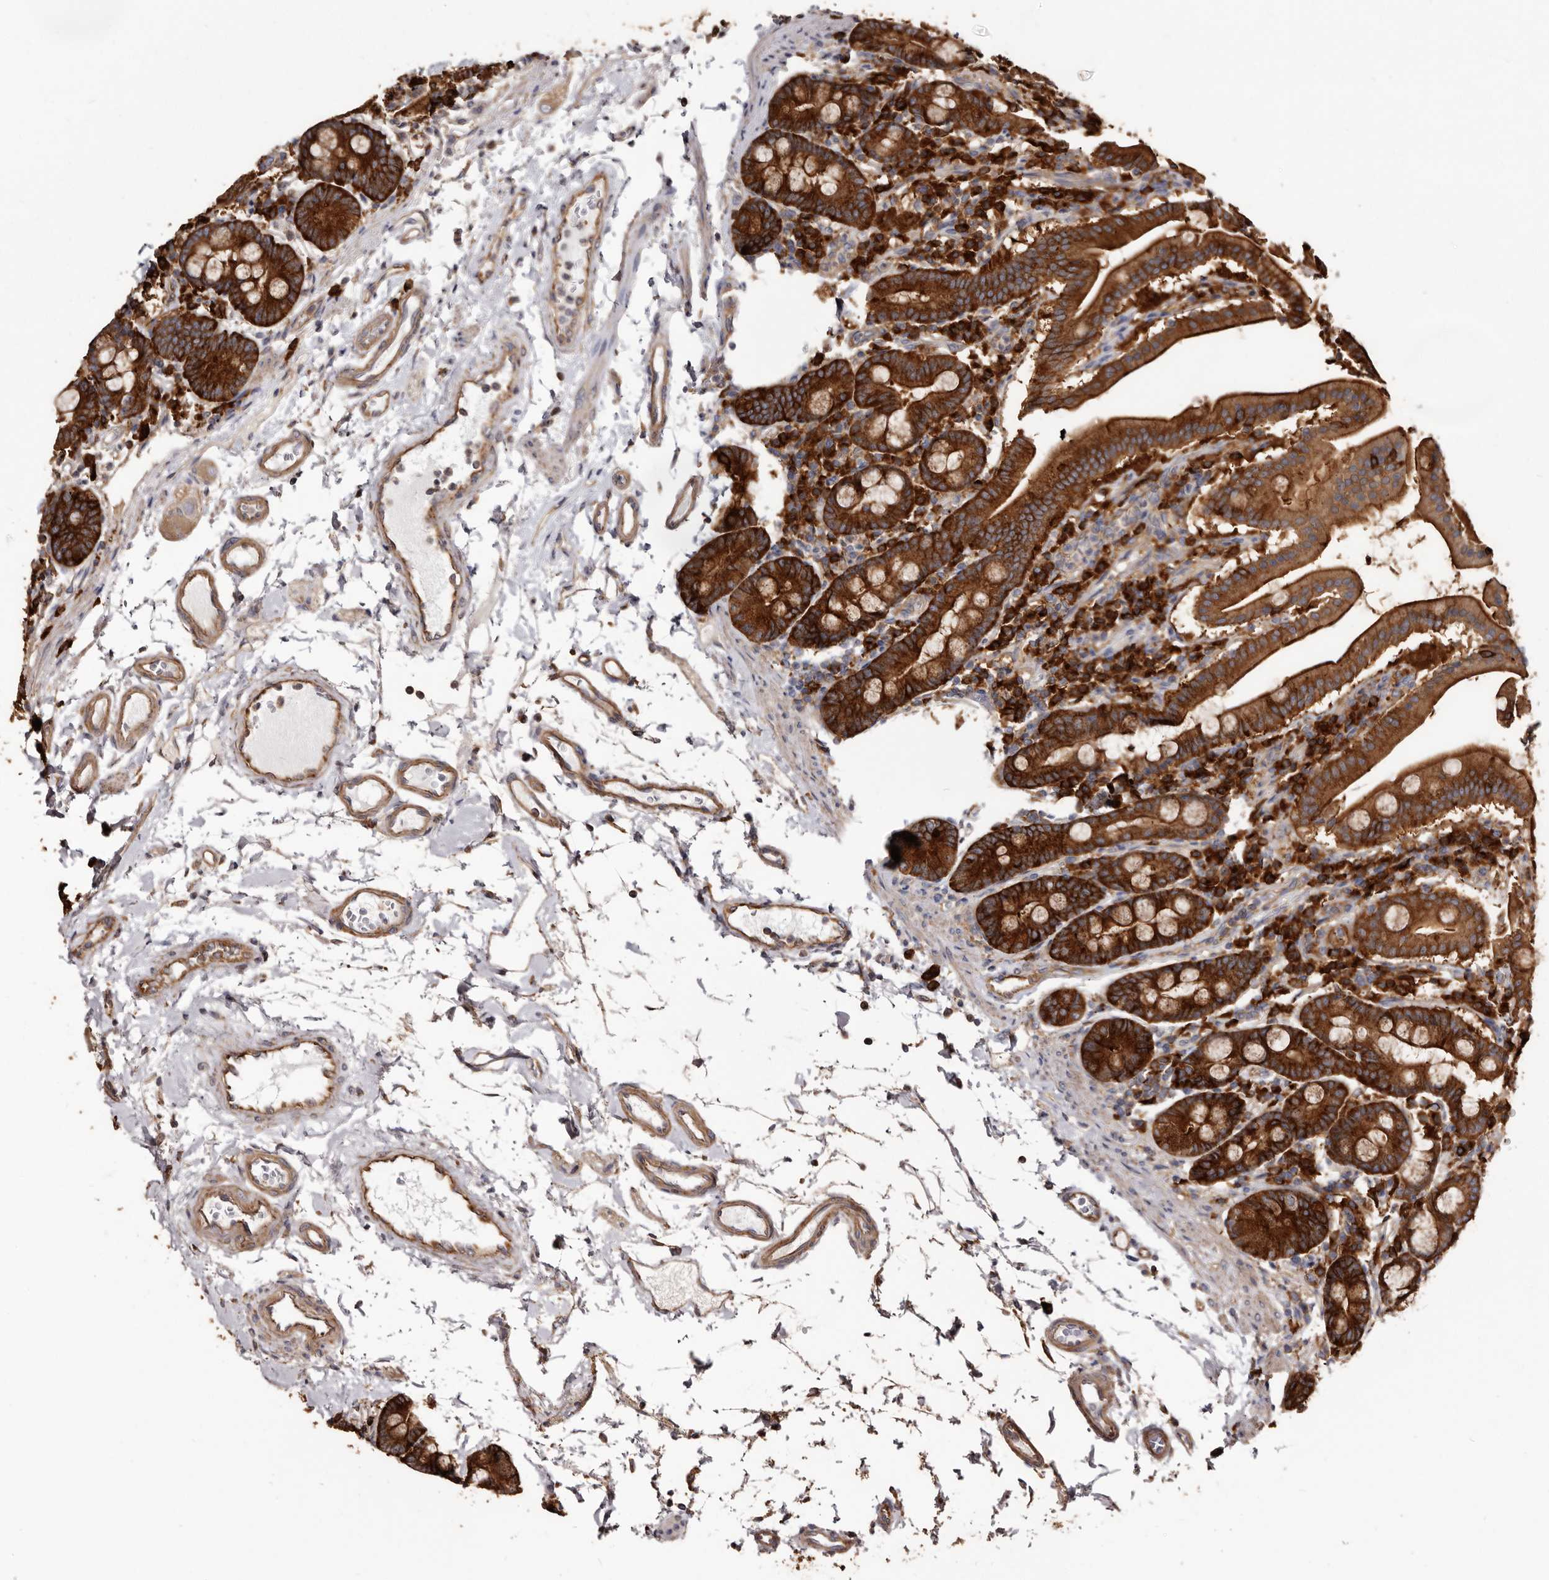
{"staining": {"intensity": "strong", "quantity": ">75%", "location": "cytoplasmic/membranous"}, "tissue": "duodenum", "cell_type": "Glandular cells", "image_type": "normal", "snomed": [{"axis": "morphology", "description": "Normal tissue, NOS"}, {"axis": "morphology", "description": "Adenocarcinoma, NOS"}, {"axis": "topography", "description": "Pancreas"}, {"axis": "topography", "description": "Duodenum"}], "caption": "The histopathology image demonstrates a brown stain indicating the presence of a protein in the cytoplasmic/membranous of glandular cells in duodenum. (DAB (3,3'-diaminobenzidine) IHC, brown staining for protein, blue staining for nuclei).", "gene": "TPD52", "patient": {"sex": "male", "age": 50}}